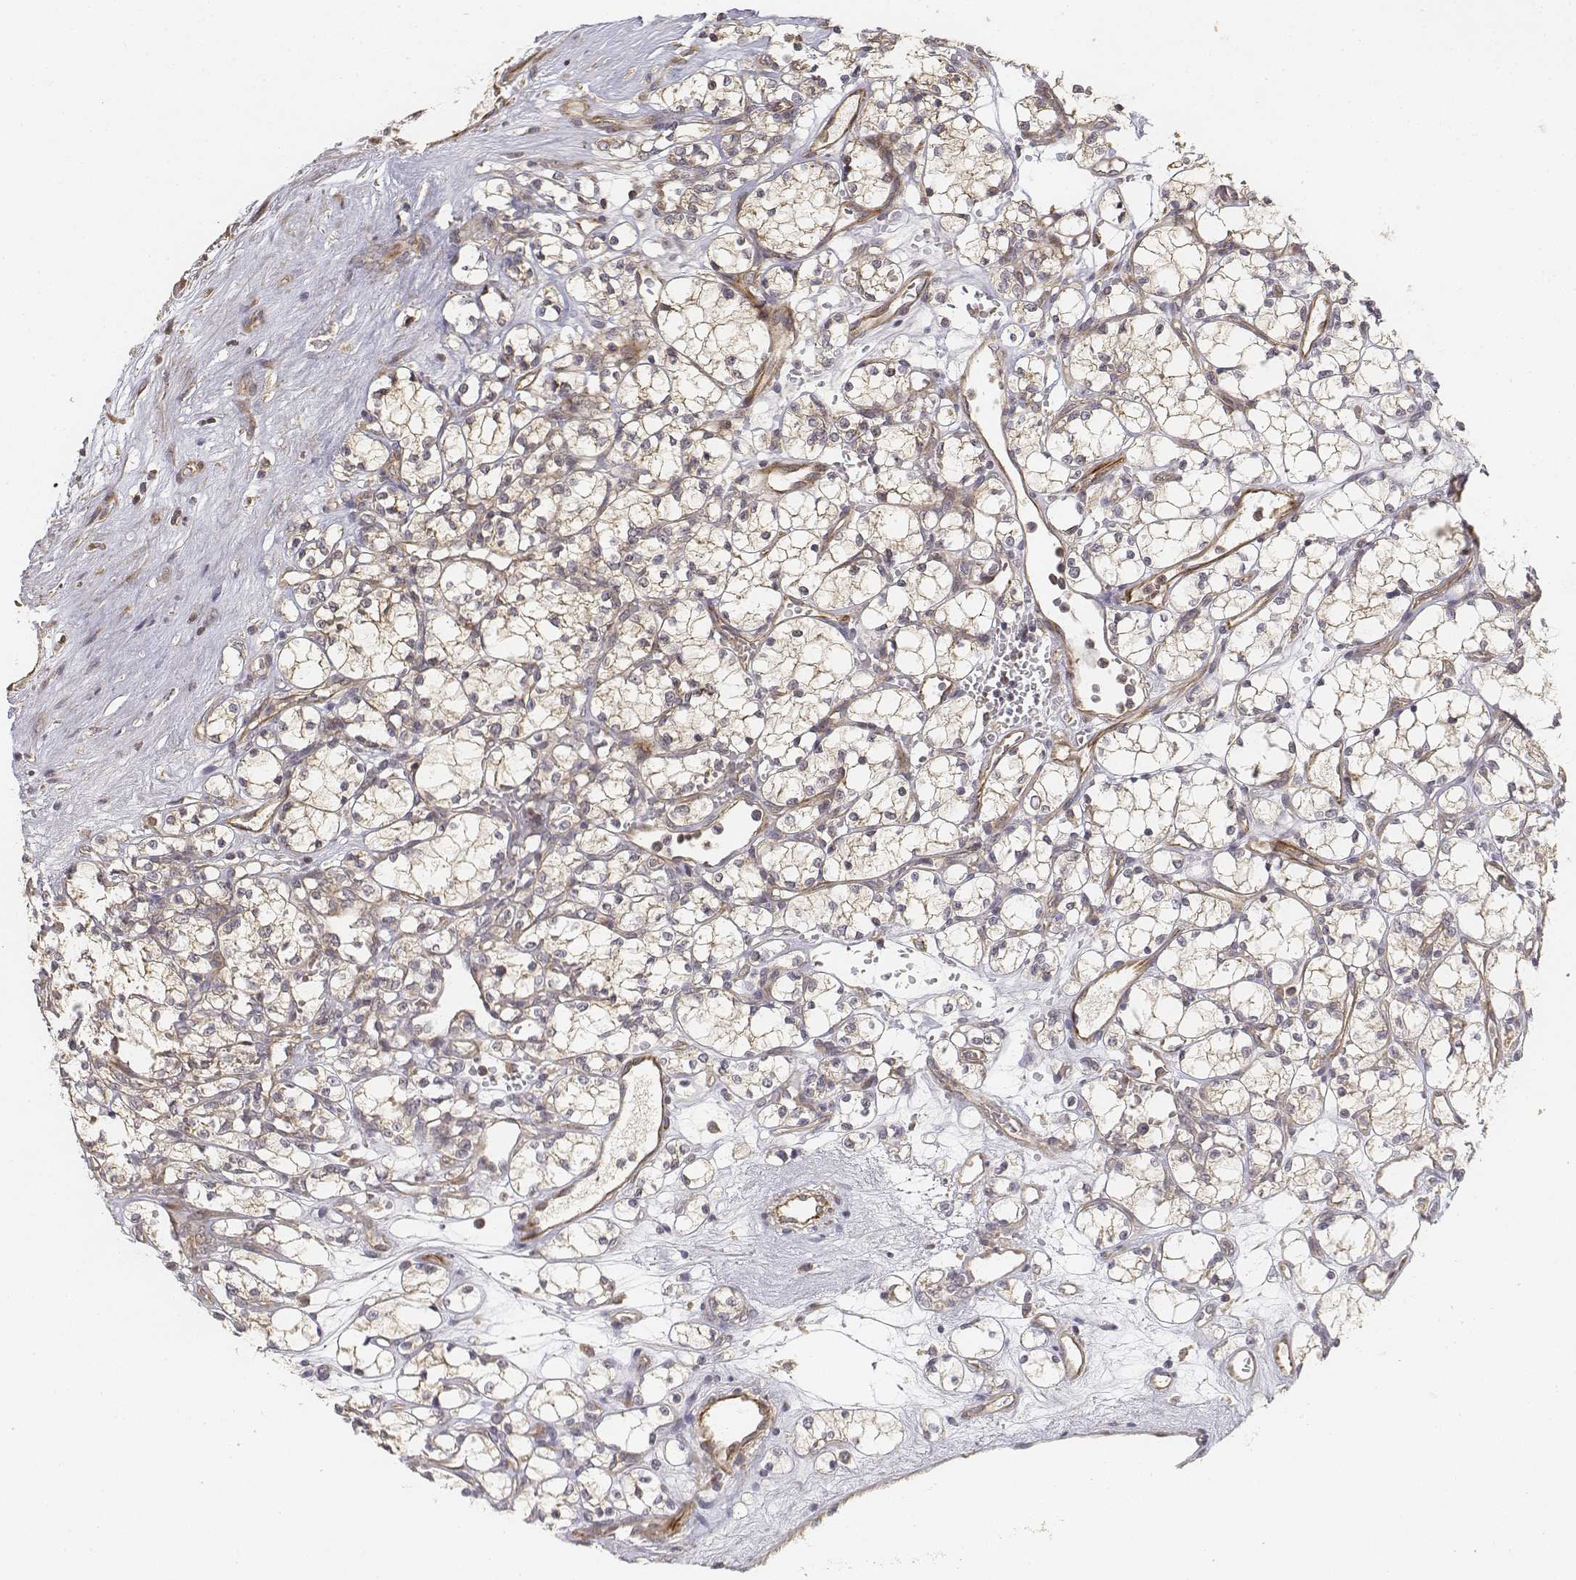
{"staining": {"intensity": "weak", "quantity": "<25%", "location": "cytoplasmic/membranous"}, "tissue": "renal cancer", "cell_type": "Tumor cells", "image_type": "cancer", "snomed": [{"axis": "morphology", "description": "Adenocarcinoma, NOS"}, {"axis": "topography", "description": "Kidney"}], "caption": "An image of adenocarcinoma (renal) stained for a protein shows no brown staining in tumor cells.", "gene": "FBXO21", "patient": {"sex": "female", "age": 69}}